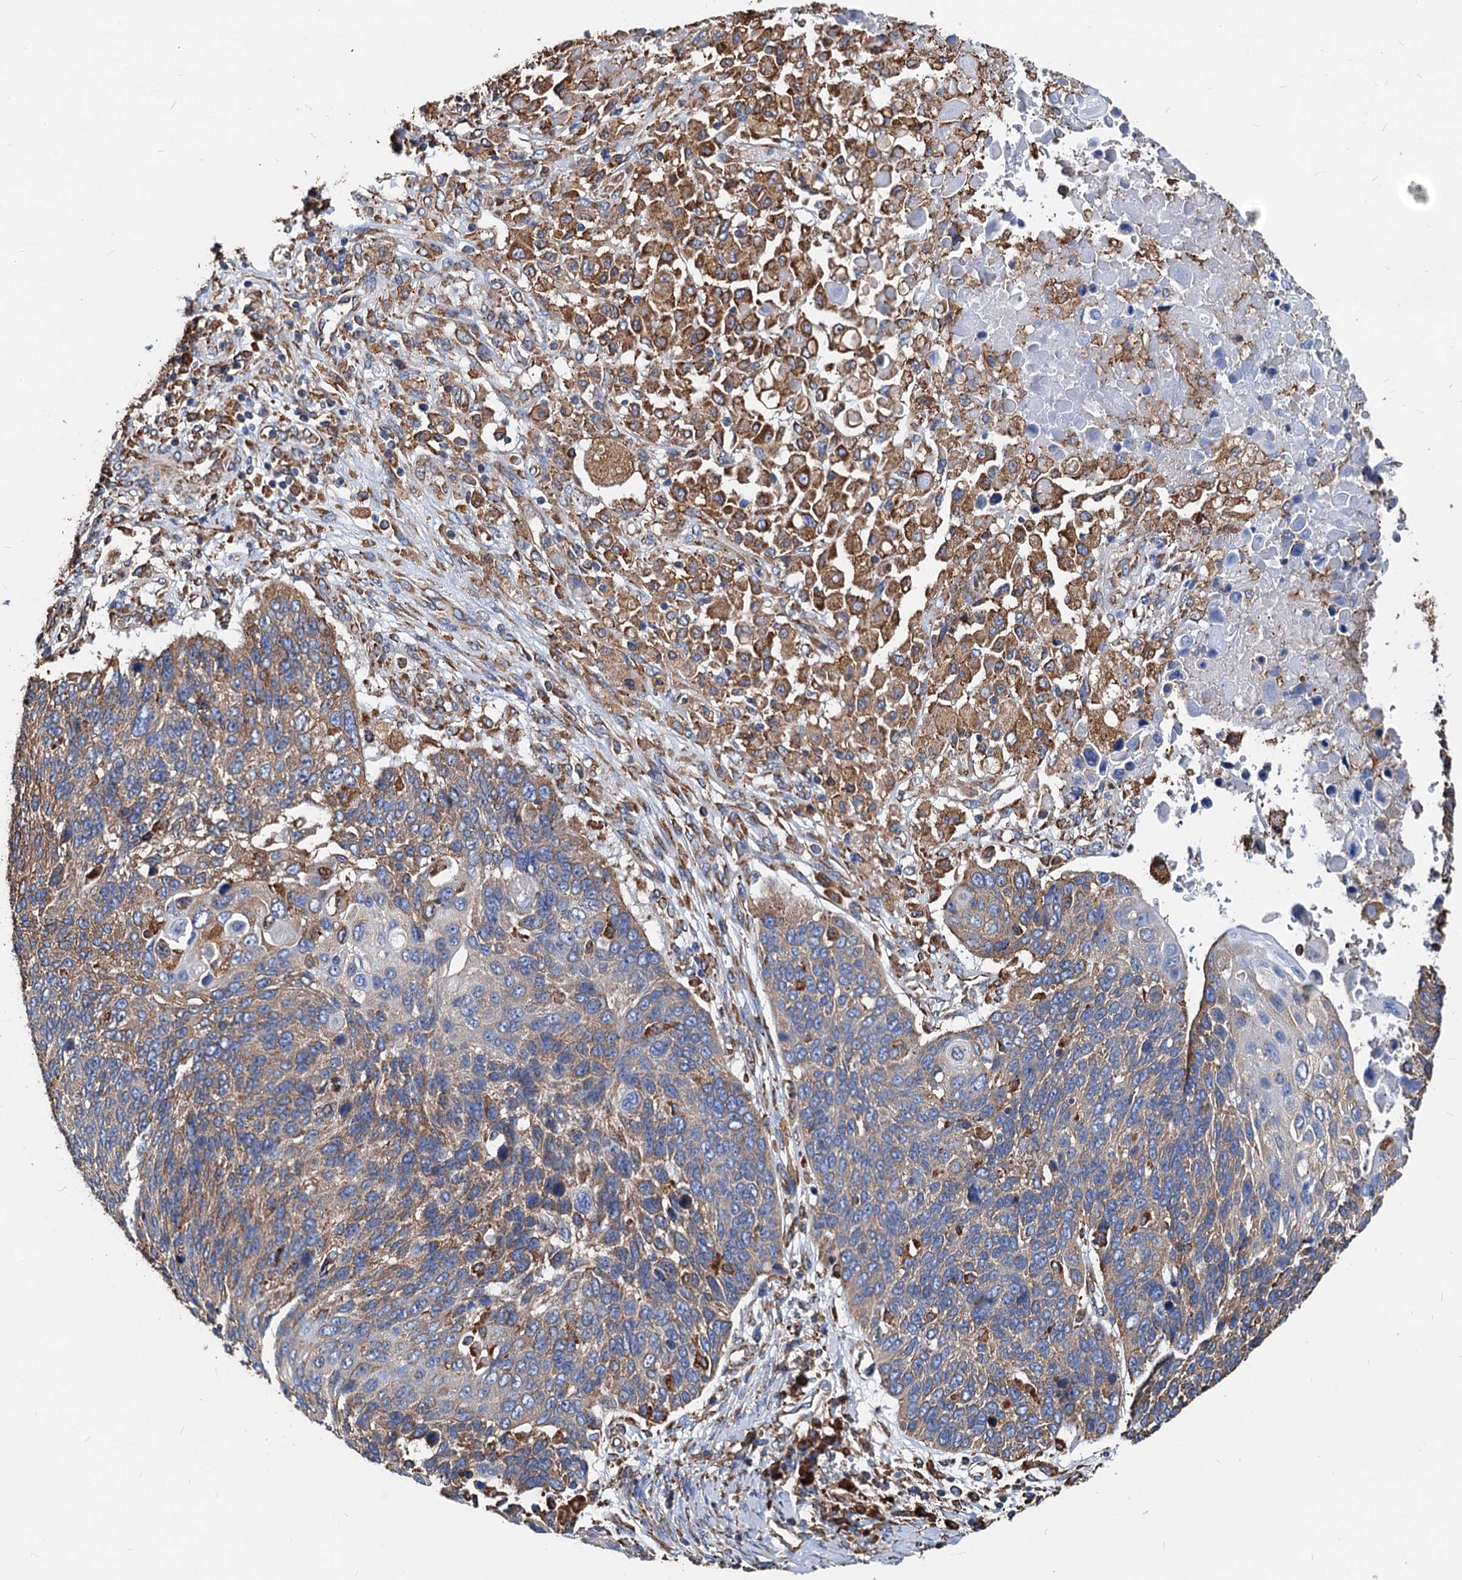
{"staining": {"intensity": "weak", "quantity": ">75%", "location": "cytoplasmic/membranous"}, "tissue": "lung cancer", "cell_type": "Tumor cells", "image_type": "cancer", "snomed": [{"axis": "morphology", "description": "Squamous cell carcinoma, NOS"}, {"axis": "topography", "description": "Lung"}], "caption": "Weak cytoplasmic/membranous protein staining is present in approximately >75% of tumor cells in lung squamous cell carcinoma. (DAB (3,3'-diaminobenzidine) IHC with brightfield microscopy, high magnification).", "gene": "HSPA5", "patient": {"sex": "male", "age": 66}}